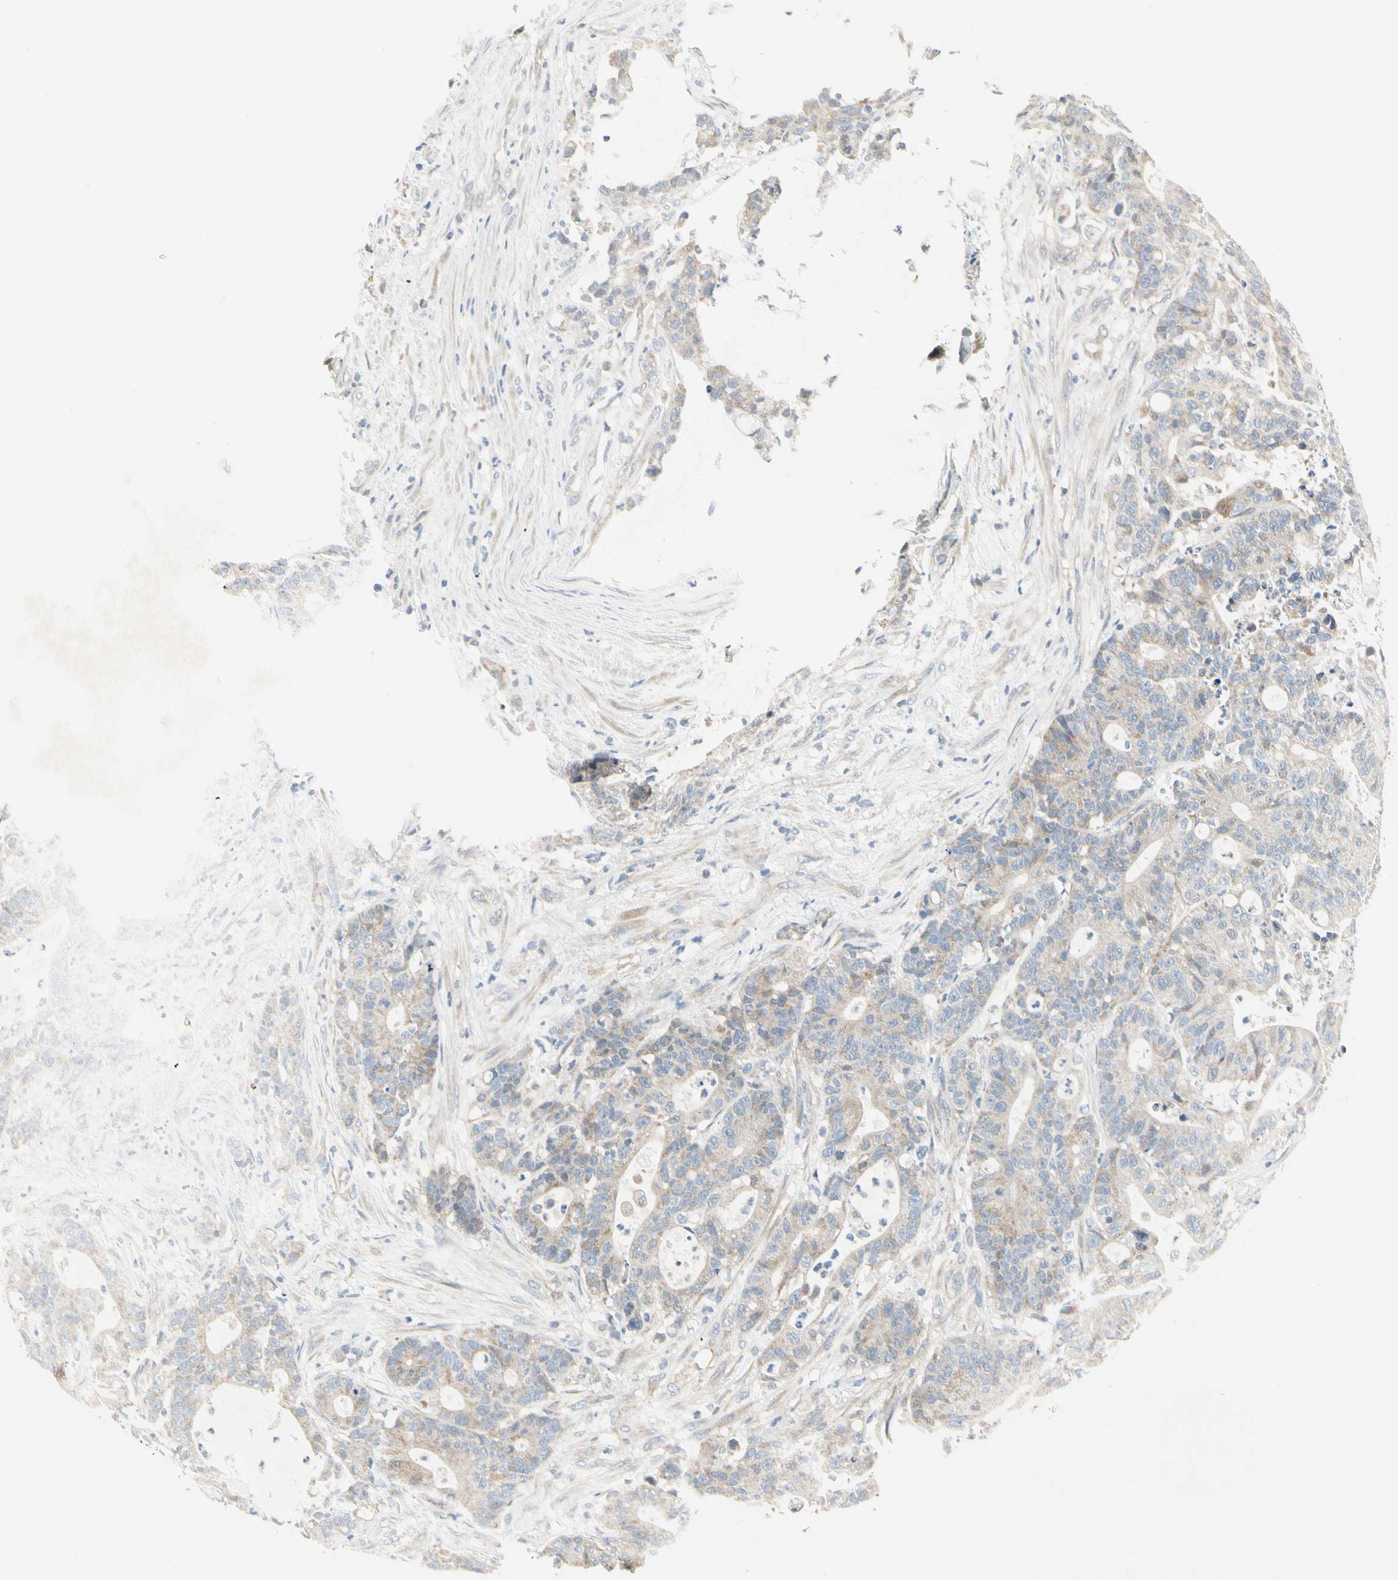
{"staining": {"intensity": "weak", "quantity": "<25%", "location": "cytoplasmic/membranous"}, "tissue": "colorectal cancer", "cell_type": "Tumor cells", "image_type": "cancer", "snomed": [{"axis": "morphology", "description": "Adenocarcinoma, NOS"}, {"axis": "topography", "description": "Colon"}], "caption": "Histopathology image shows no protein expression in tumor cells of adenocarcinoma (colorectal) tissue.", "gene": "GPR153", "patient": {"sex": "female", "age": 84}}